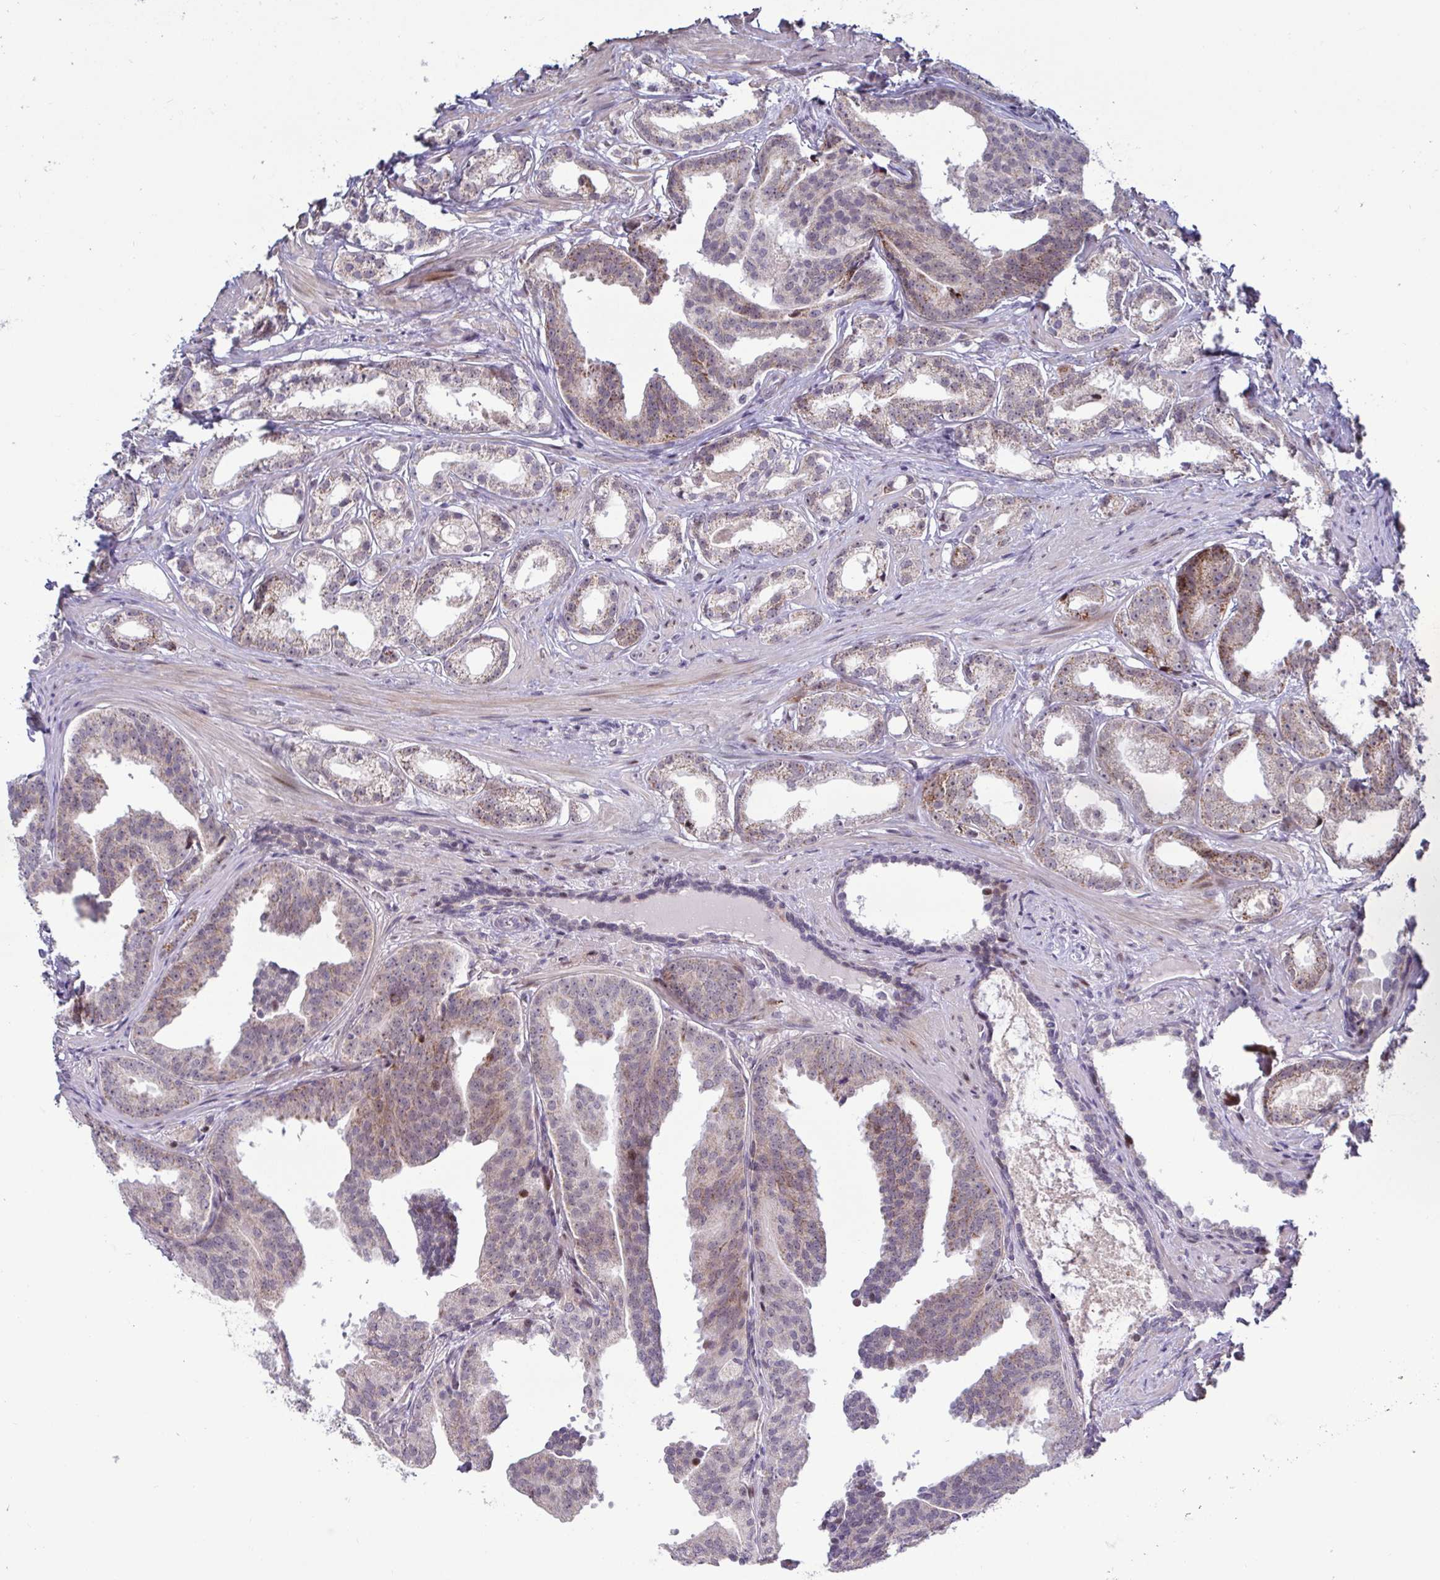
{"staining": {"intensity": "moderate", "quantity": ">75%", "location": "cytoplasmic/membranous"}, "tissue": "prostate cancer", "cell_type": "Tumor cells", "image_type": "cancer", "snomed": [{"axis": "morphology", "description": "Adenocarcinoma, Low grade"}, {"axis": "topography", "description": "Prostate"}], "caption": "Protein analysis of prostate cancer (adenocarcinoma (low-grade)) tissue demonstrates moderate cytoplasmic/membranous staining in approximately >75% of tumor cells. The protein is stained brown, and the nuclei are stained in blue (DAB IHC with brightfield microscopy, high magnification).", "gene": "DZIP1", "patient": {"sex": "male", "age": 65}}